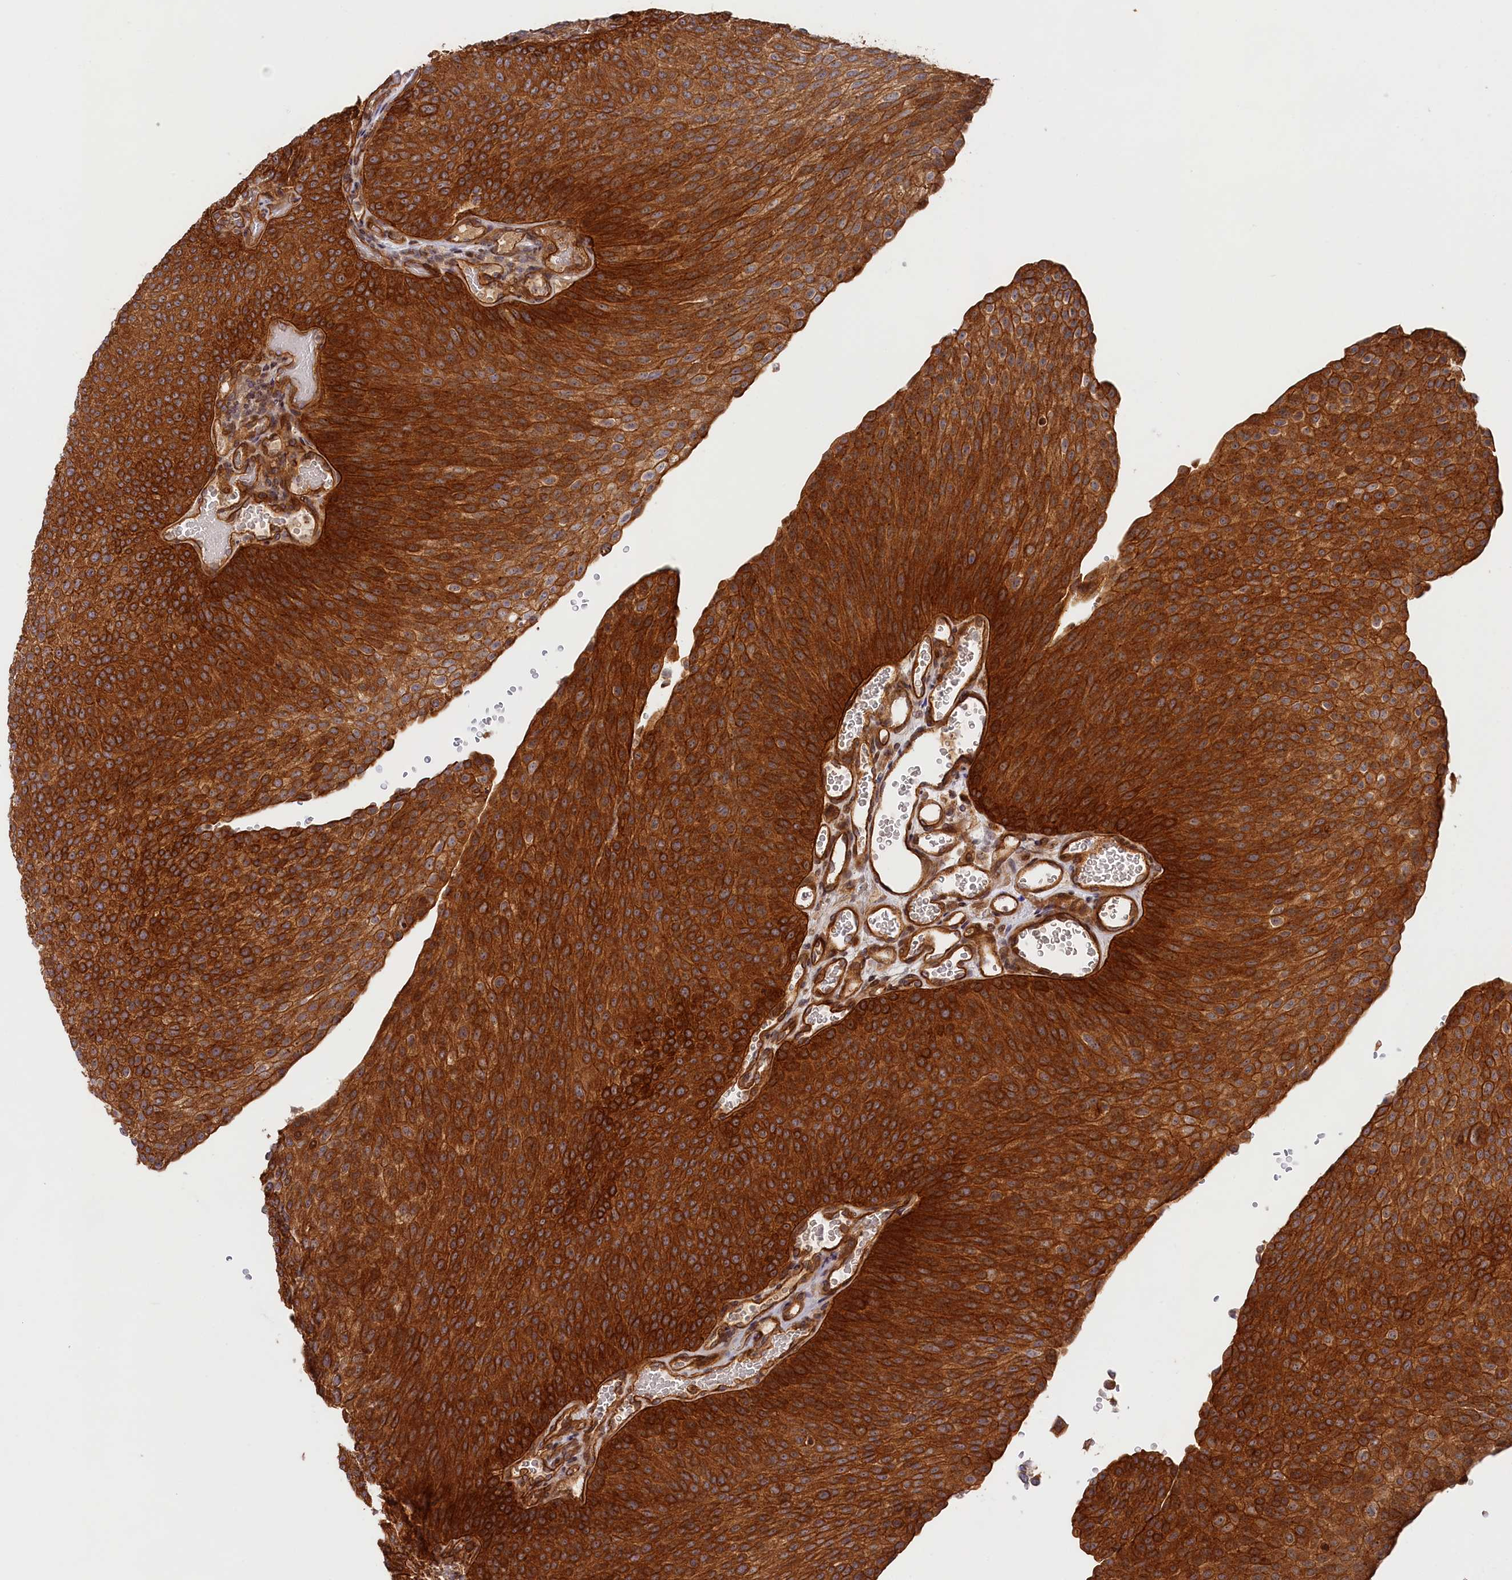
{"staining": {"intensity": "strong", "quantity": ">75%", "location": "cytoplasmic/membranous,nuclear"}, "tissue": "urothelial cancer", "cell_type": "Tumor cells", "image_type": "cancer", "snomed": [{"axis": "morphology", "description": "Urothelial carcinoma, High grade"}, {"axis": "topography", "description": "Urinary bladder"}], "caption": "Immunohistochemistry (IHC) micrograph of urothelial cancer stained for a protein (brown), which displays high levels of strong cytoplasmic/membranous and nuclear expression in approximately >75% of tumor cells.", "gene": "CEP44", "patient": {"sex": "female", "age": 79}}